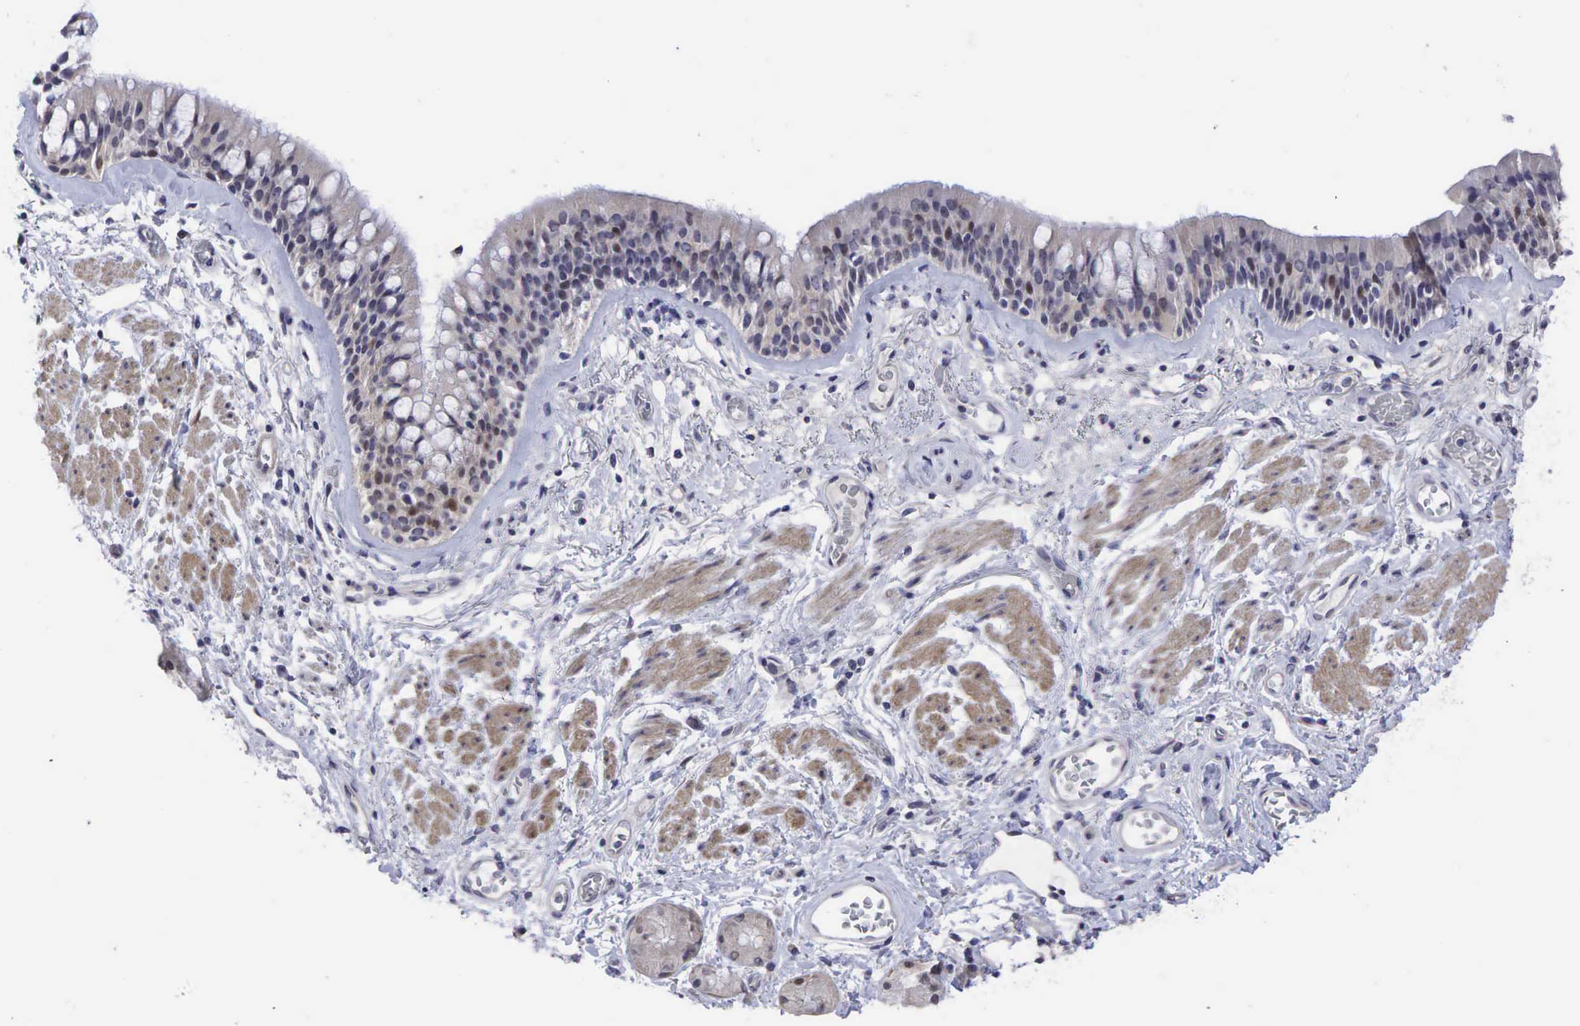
{"staining": {"intensity": "moderate", "quantity": "<25%", "location": "nuclear"}, "tissue": "bronchus", "cell_type": "Respiratory epithelial cells", "image_type": "normal", "snomed": [{"axis": "morphology", "description": "Normal tissue, NOS"}, {"axis": "topography", "description": "Bronchus"}, {"axis": "topography", "description": "Lung"}], "caption": "Immunohistochemical staining of unremarkable human bronchus reveals low levels of moderate nuclear positivity in about <25% of respiratory epithelial cells. Immunohistochemistry stains the protein in brown and the nuclei are stained blue.", "gene": "CCND1", "patient": {"sex": "female", "age": 57}}